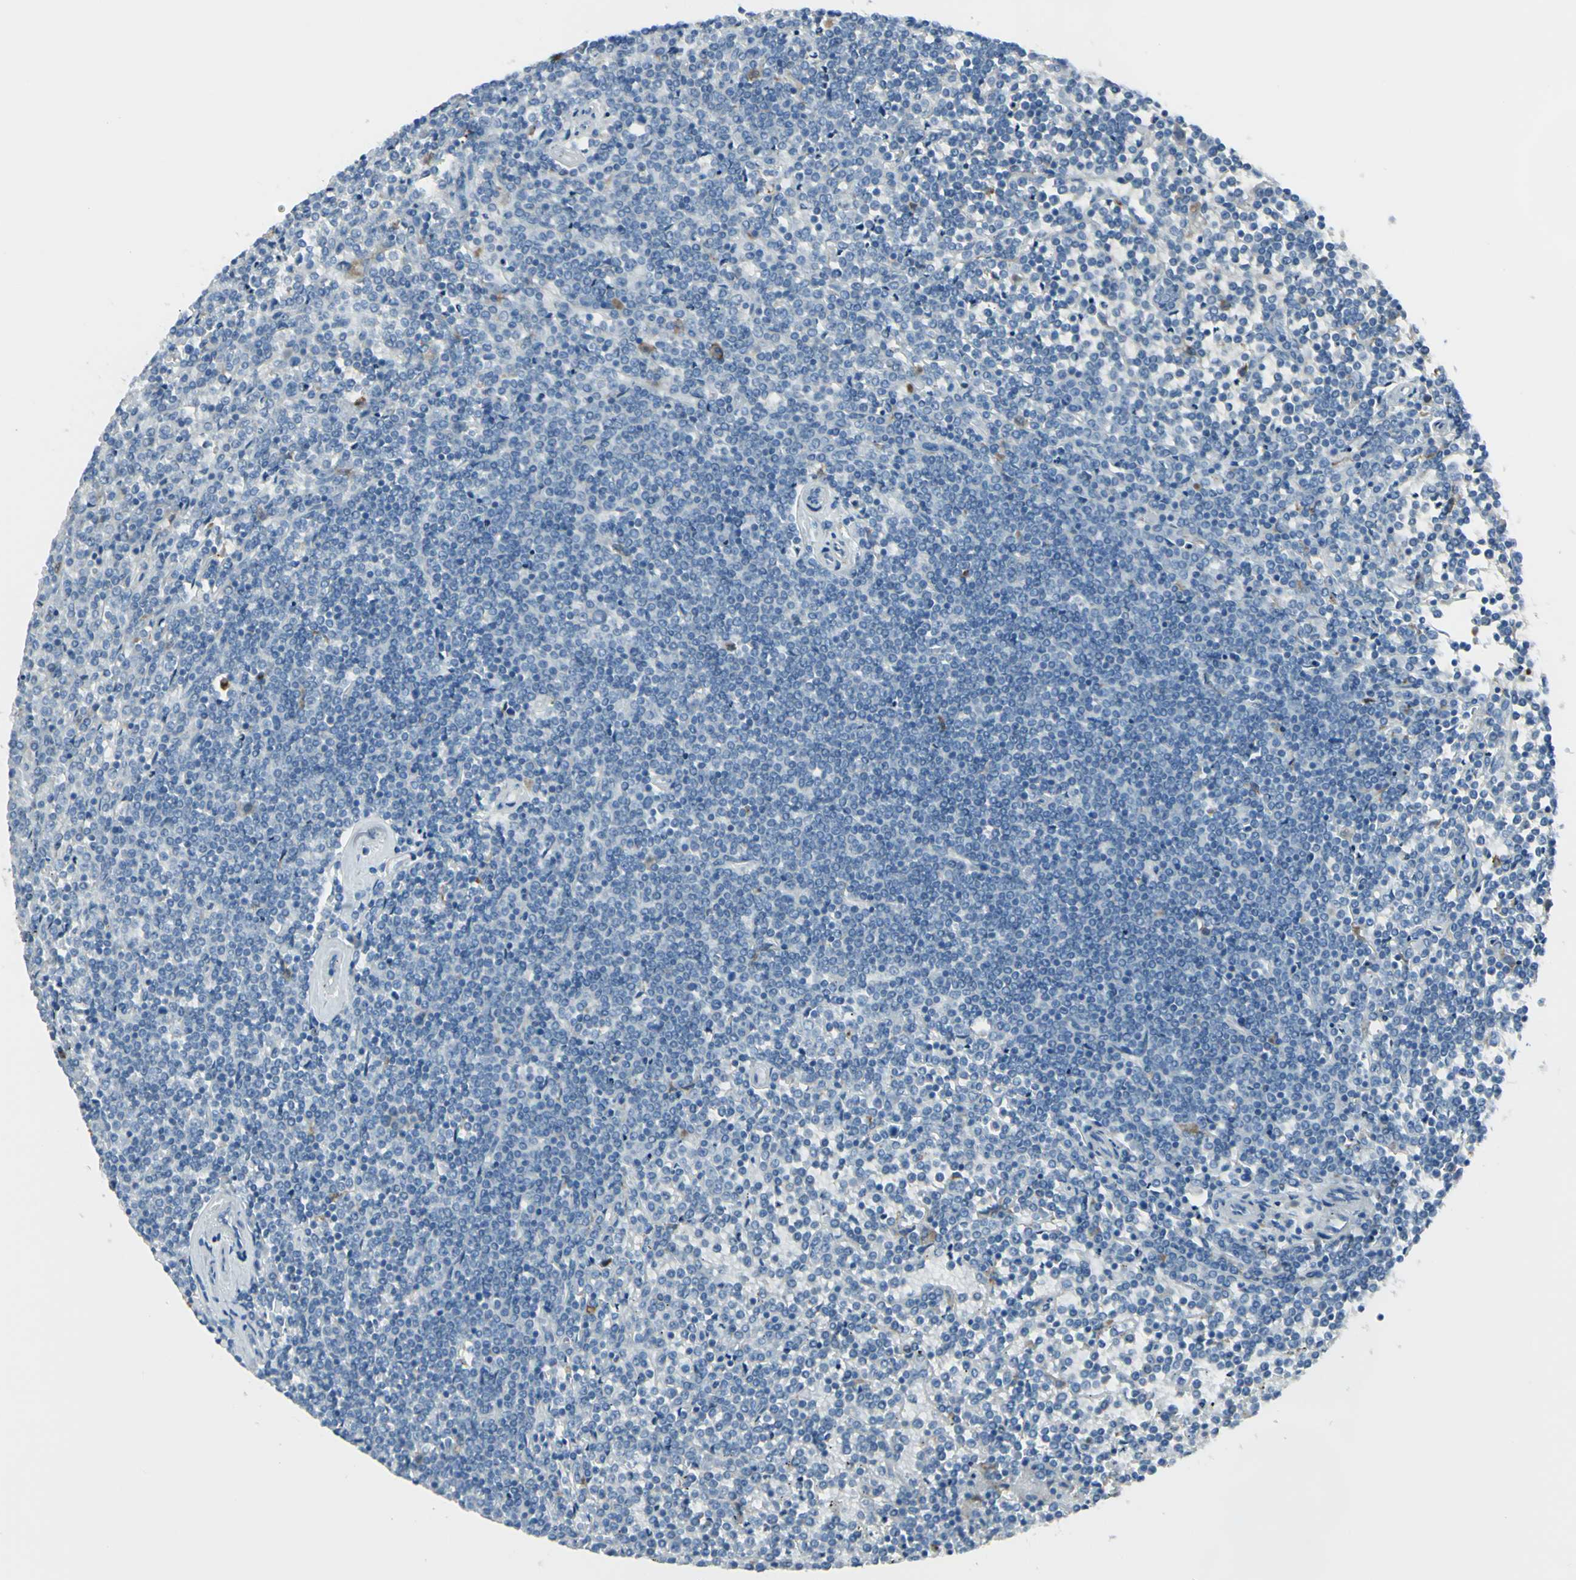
{"staining": {"intensity": "negative", "quantity": "none", "location": "none"}, "tissue": "lymphoma", "cell_type": "Tumor cells", "image_type": "cancer", "snomed": [{"axis": "morphology", "description": "Malignant lymphoma, non-Hodgkin's type, Low grade"}, {"axis": "topography", "description": "Spleen"}], "caption": "The histopathology image displays no significant positivity in tumor cells of lymphoma.", "gene": "ZNF557", "patient": {"sex": "female", "age": 19}}